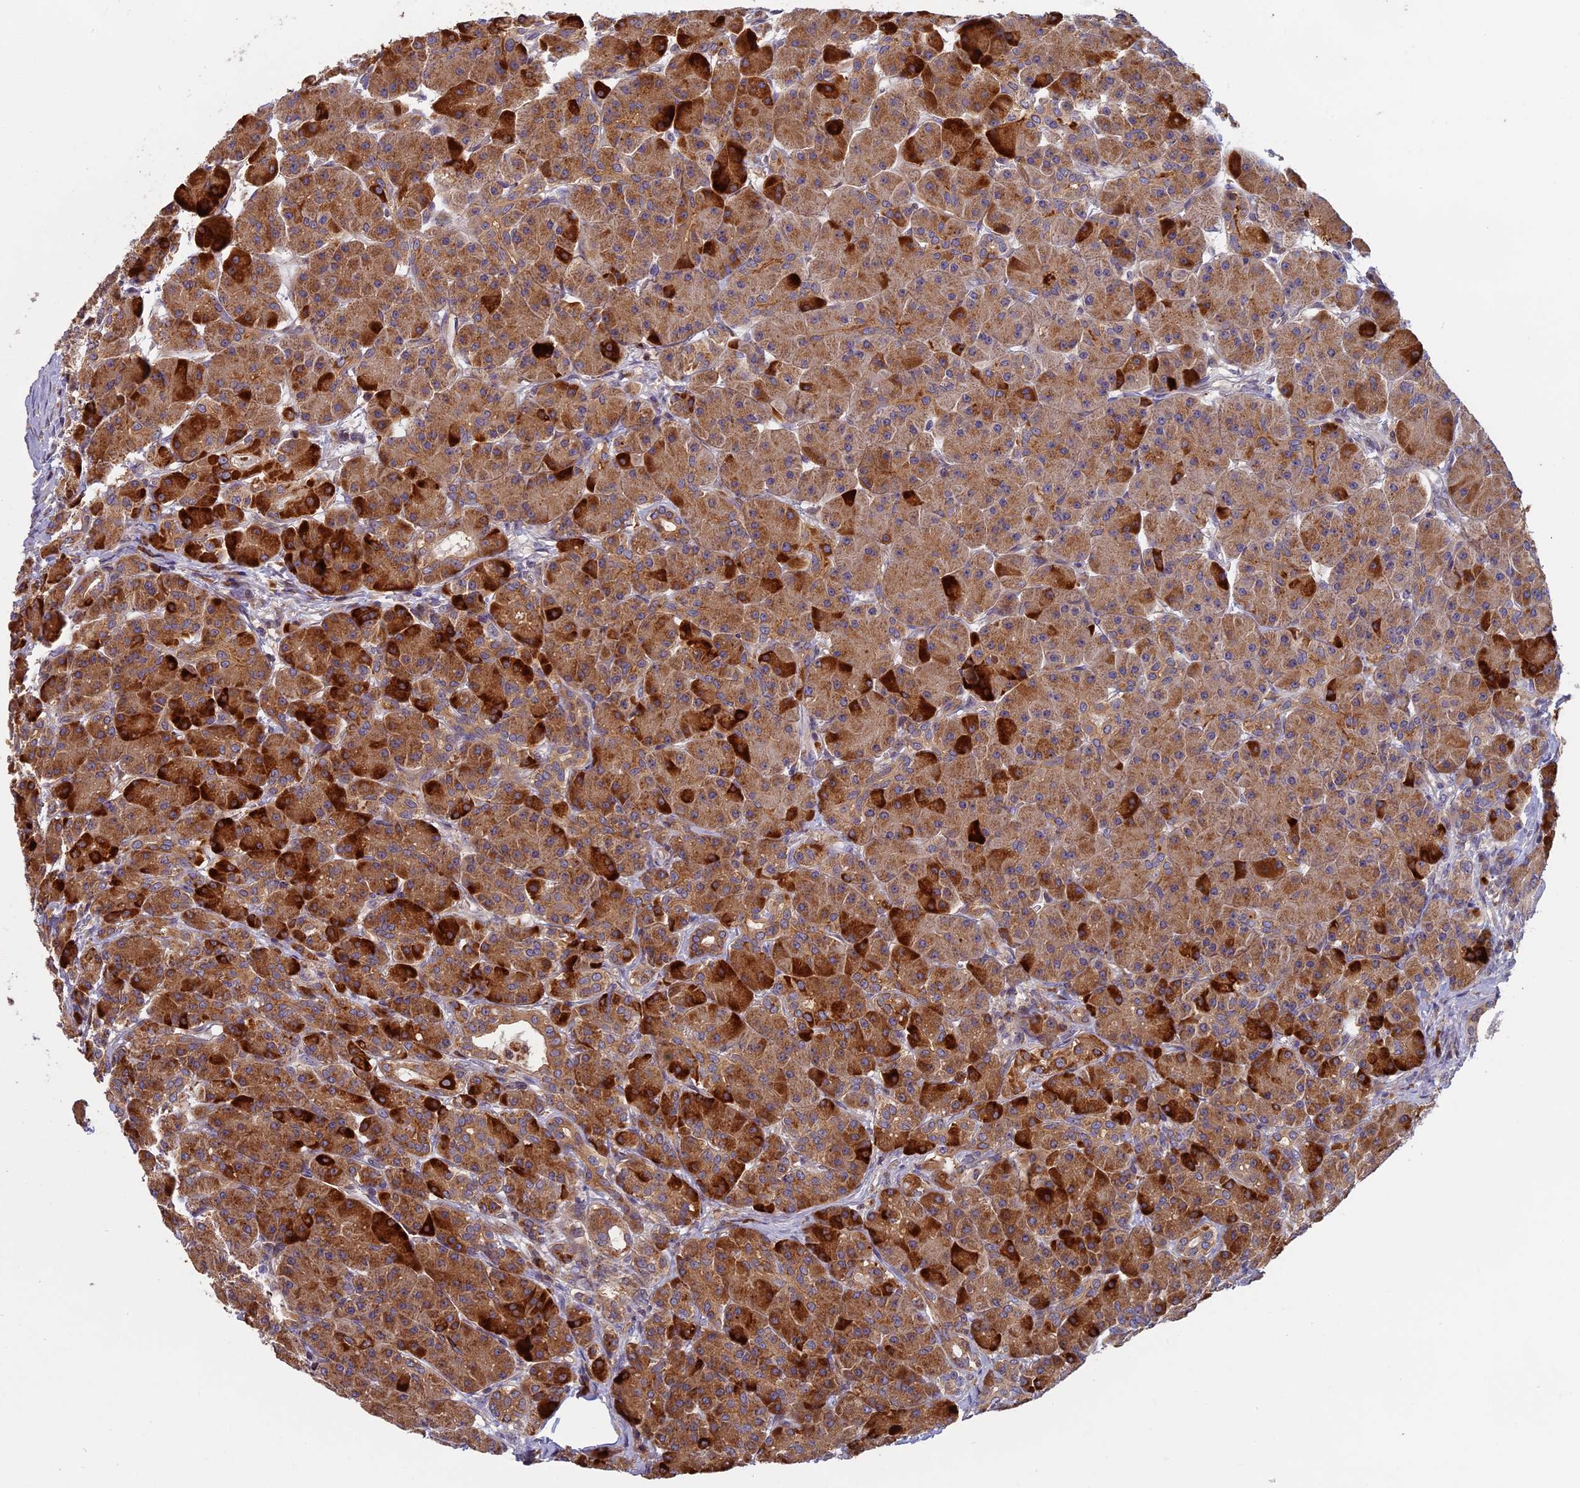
{"staining": {"intensity": "strong", "quantity": ">75%", "location": "cytoplasmic/membranous"}, "tissue": "pancreas", "cell_type": "Exocrine glandular cells", "image_type": "normal", "snomed": [{"axis": "morphology", "description": "Normal tissue, NOS"}, {"axis": "topography", "description": "Pancreas"}], "caption": "Pancreas stained with a brown dye reveals strong cytoplasmic/membranous positive expression in approximately >75% of exocrine glandular cells.", "gene": "EDAR", "patient": {"sex": "male", "age": 63}}